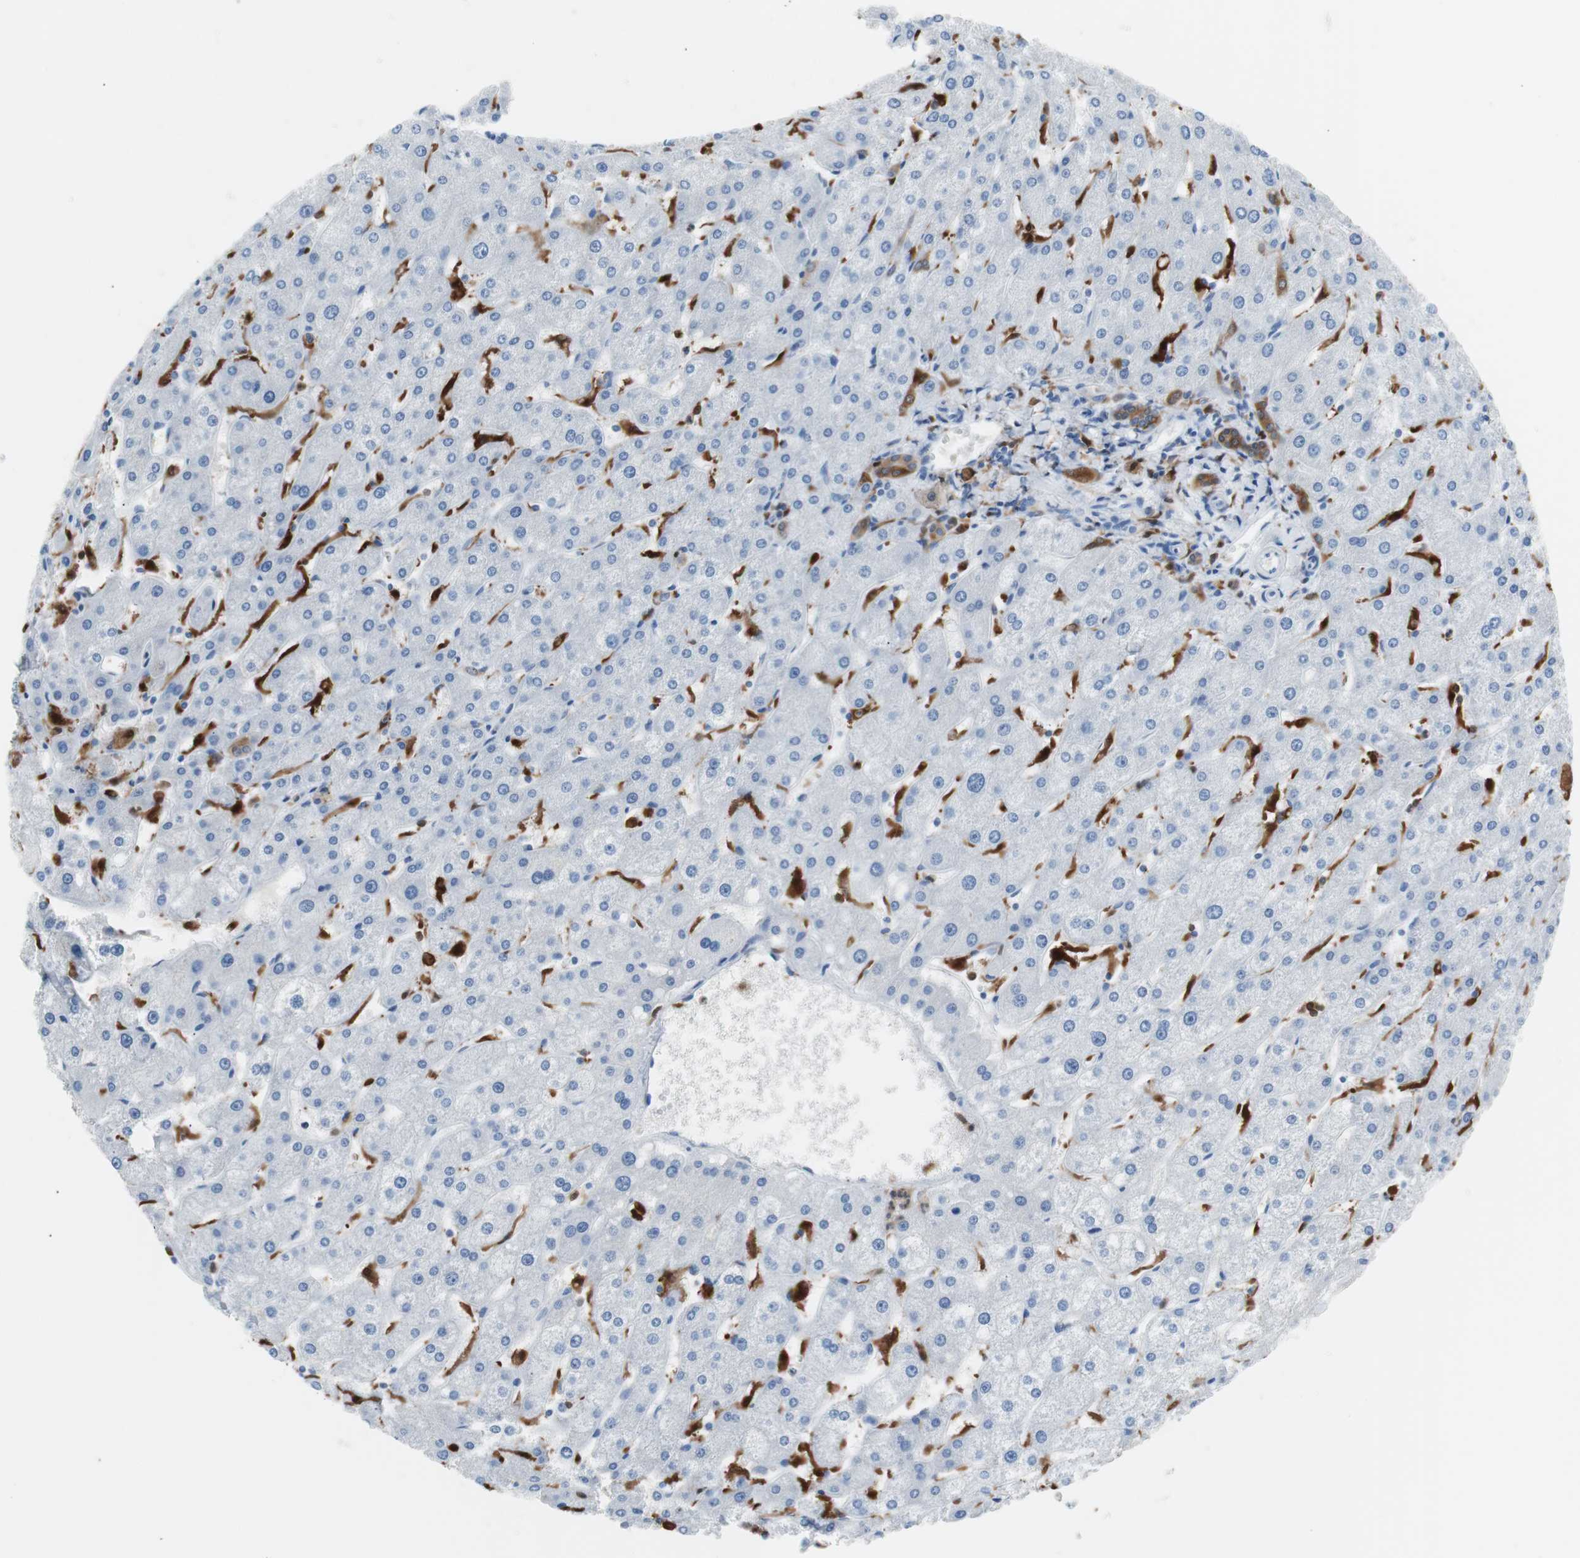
{"staining": {"intensity": "moderate", "quantity": ">75%", "location": "cytoplasmic/membranous"}, "tissue": "liver", "cell_type": "Cholangiocytes", "image_type": "normal", "snomed": [{"axis": "morphology", "description": "Normal tissue, NOS"}, {"axis": "topography", "description": "Liver"}], "caption": "Liver stained with DAB (3,3'-diaminobenzidine) immunohistochemistry (IHC) exhibits medium levels of moderate cytoplasmic/membranous expression in about >75% of cholangiocytes.", "gene": "IL18", "patient": {"sex": "male", "age": 67}}